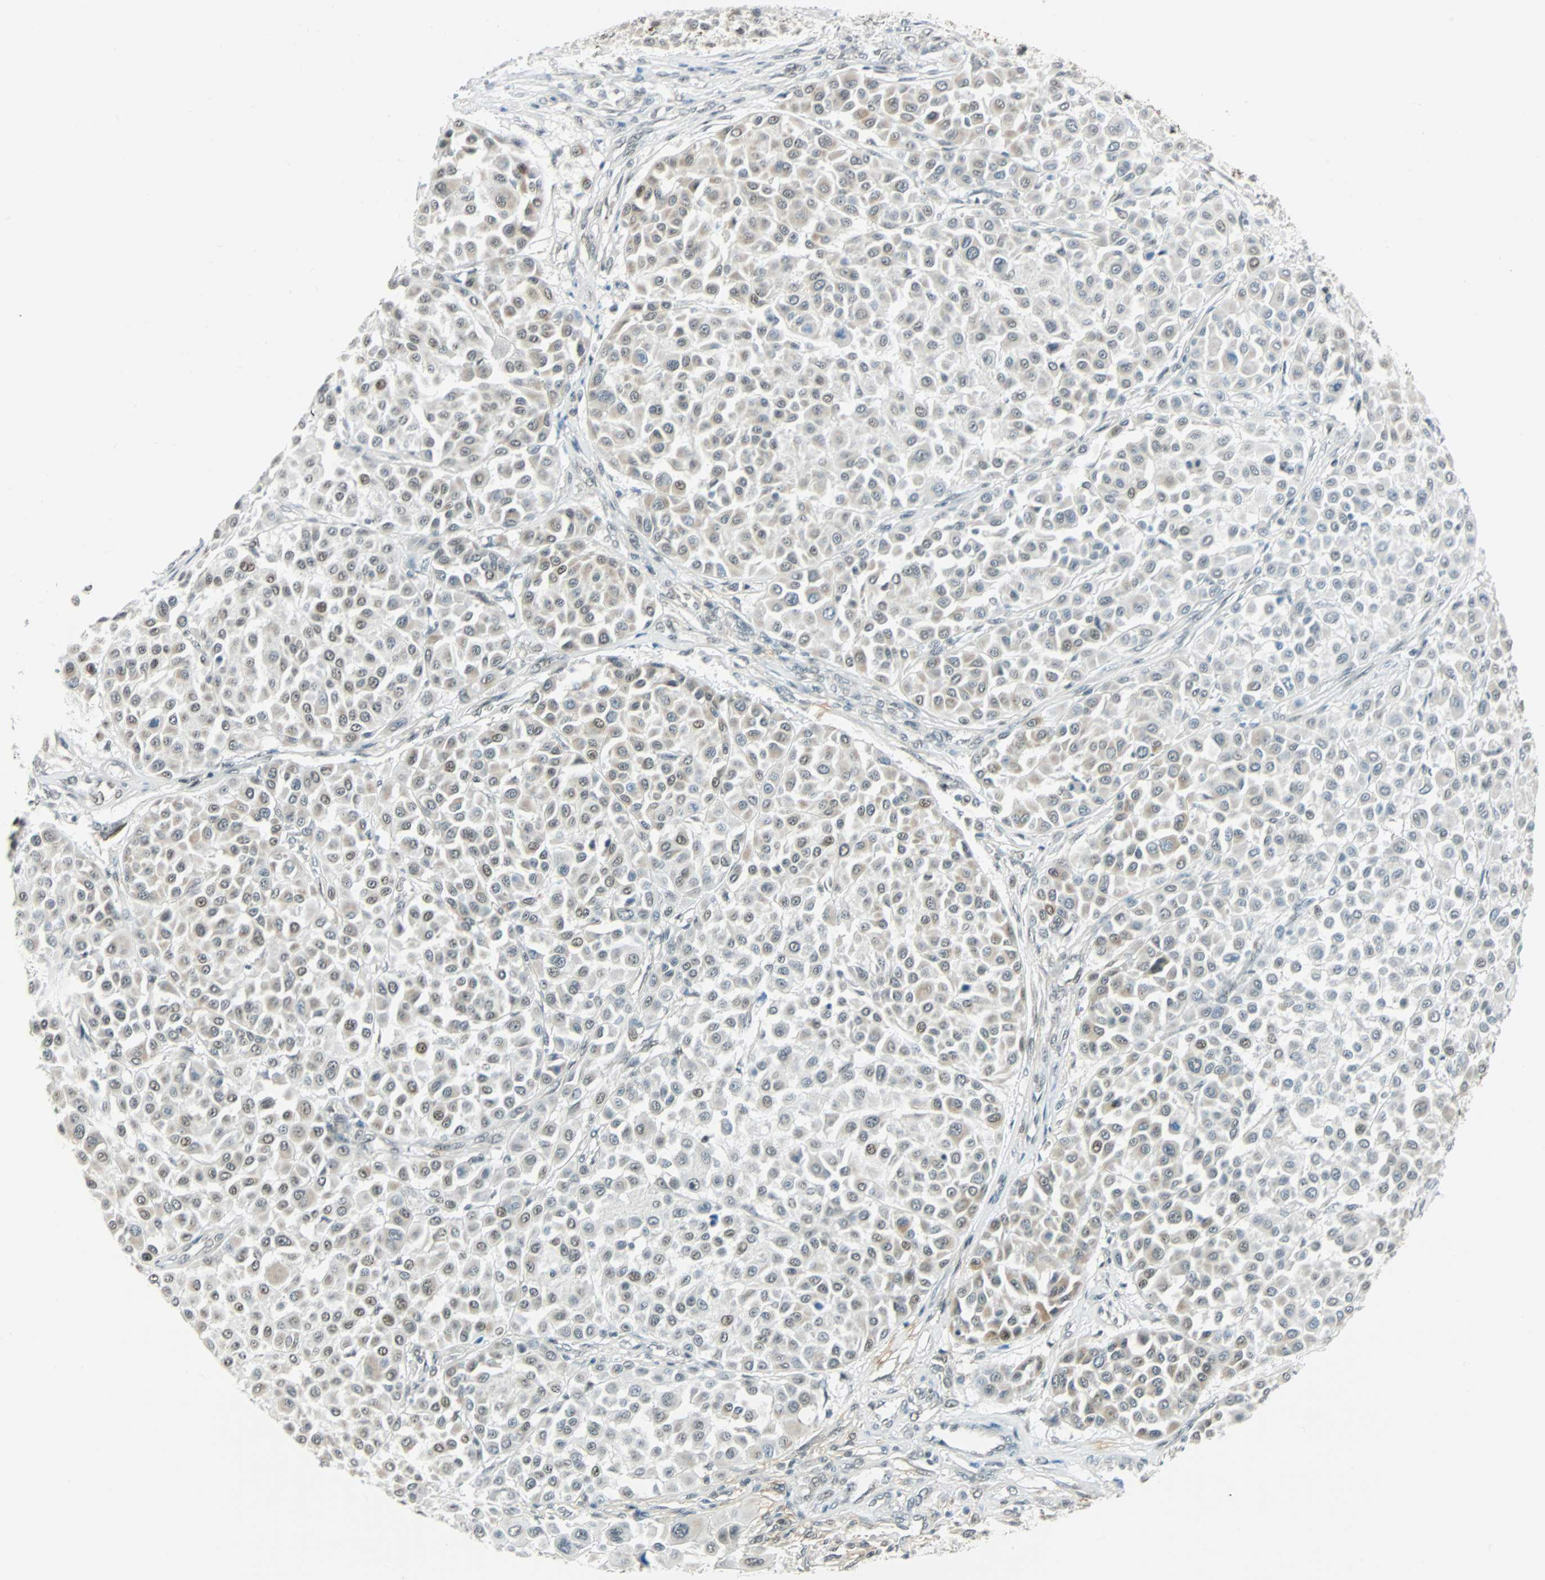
{"staining": {"intensity": "weak", "quantity": "<25%", "location": "cytoplasmic/membranous"}, "tissue": "melanoma", "cell_type": "Tumor cells", "image_type": "cancer", "snomed": [{"axis": "morphology", "description": "Malignant melanoma, Metastatic site"}, {"axis": "topography", "description": "Soft tissue"}], "caption": "A micrograph of malignant melanoma (metastatic site) stained for a protein exhibits no brown staining in tumor cells.", "gene": "NELFE", "patient": {"sex": "male", "age": 41}}